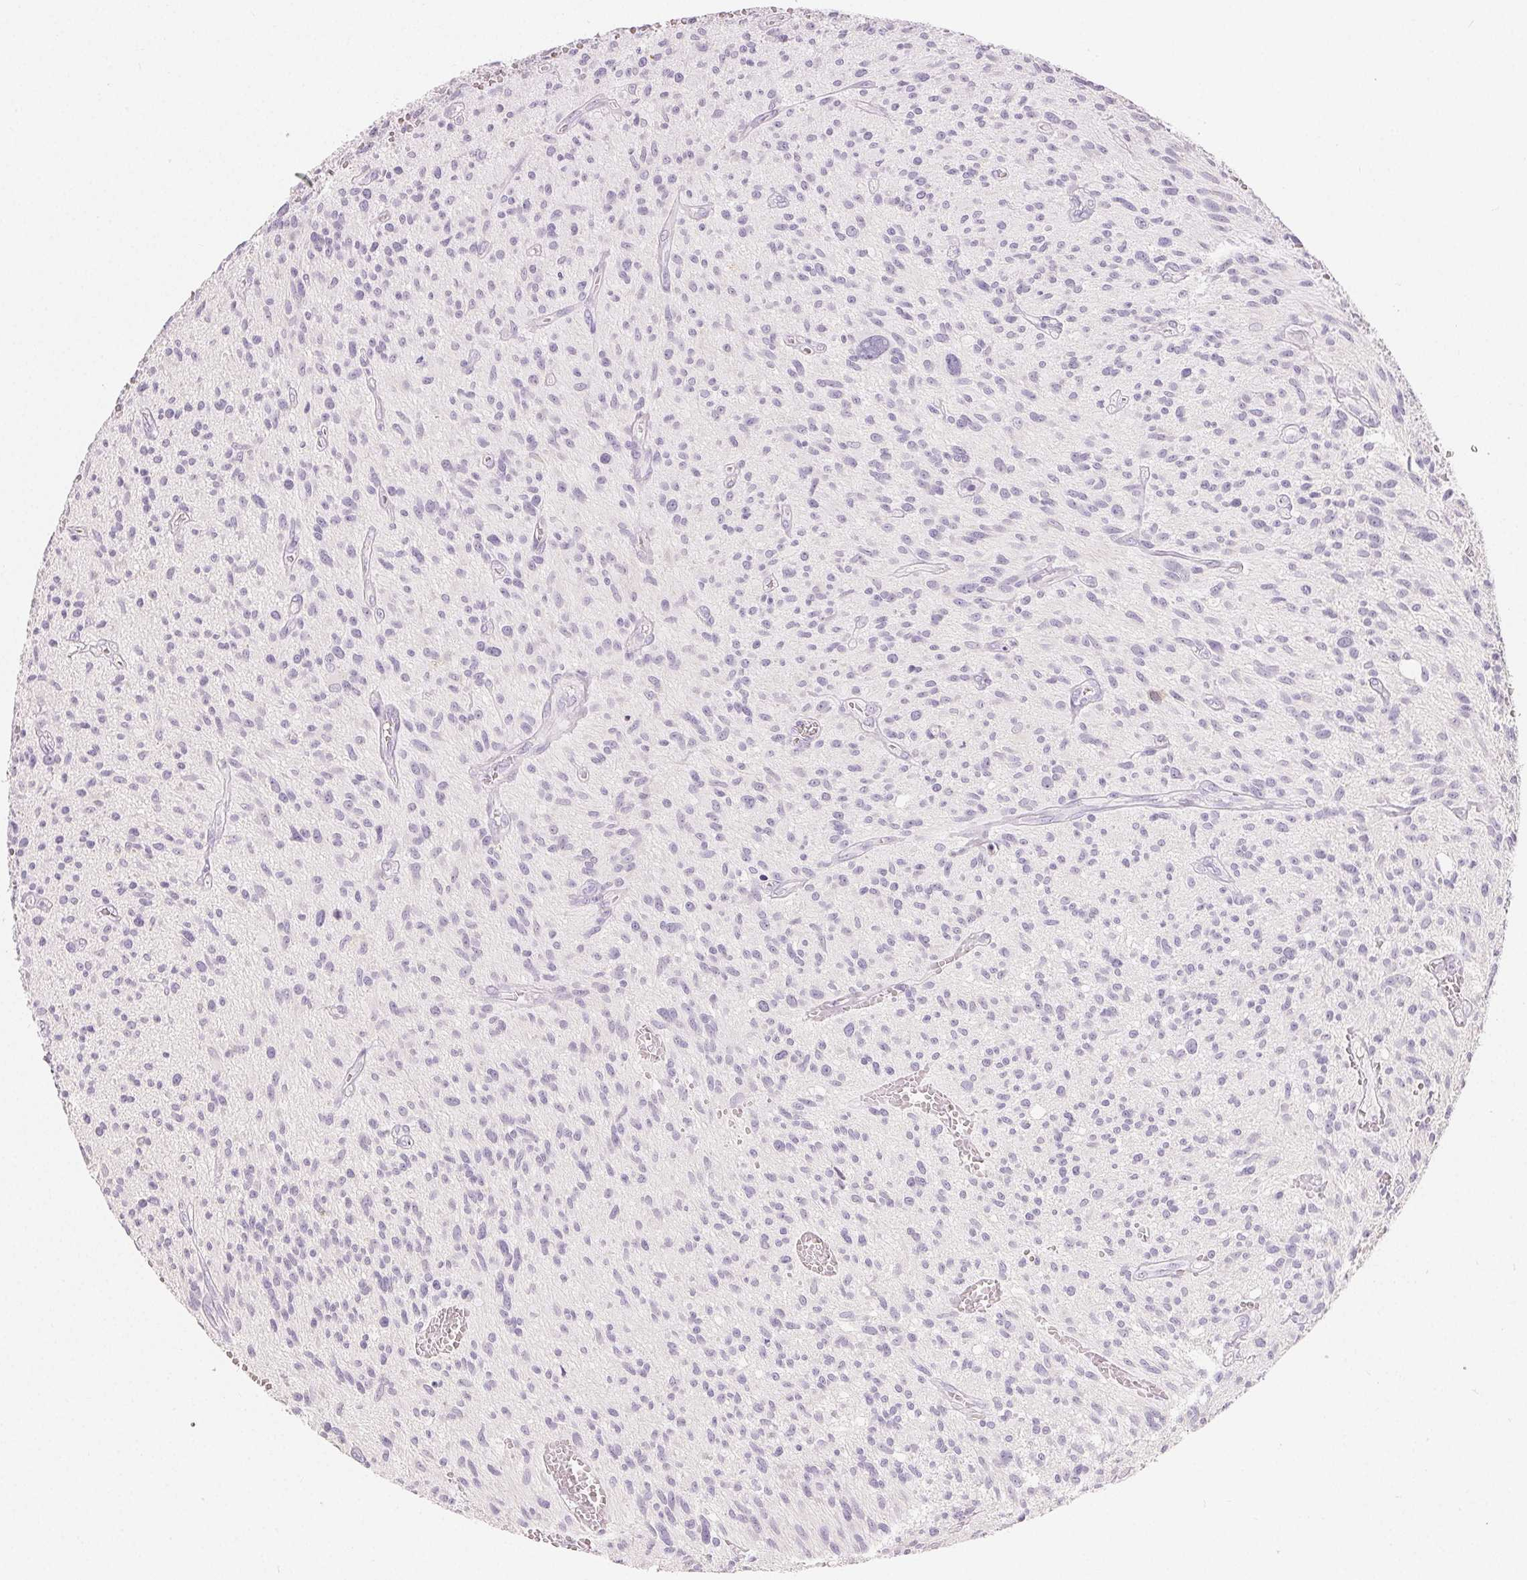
{"staining": {"intensity": "negative", "quantity": "none", "location": "none"}, "tissue": "glioma", "cell_type": "Tumor cells", "image_type": "cancer", "snomed": [{"axis": "morphology", "description": "Glioma, malignant, High grade"}, {"axis": "topography", "description": "Brain"}], "caption": "Photomicrograph shows no significant protein expression in tumor cells of malignant glioma (high-grade).", "gene": "MIOX", "patient": {"sex": "male", "age": 75}}